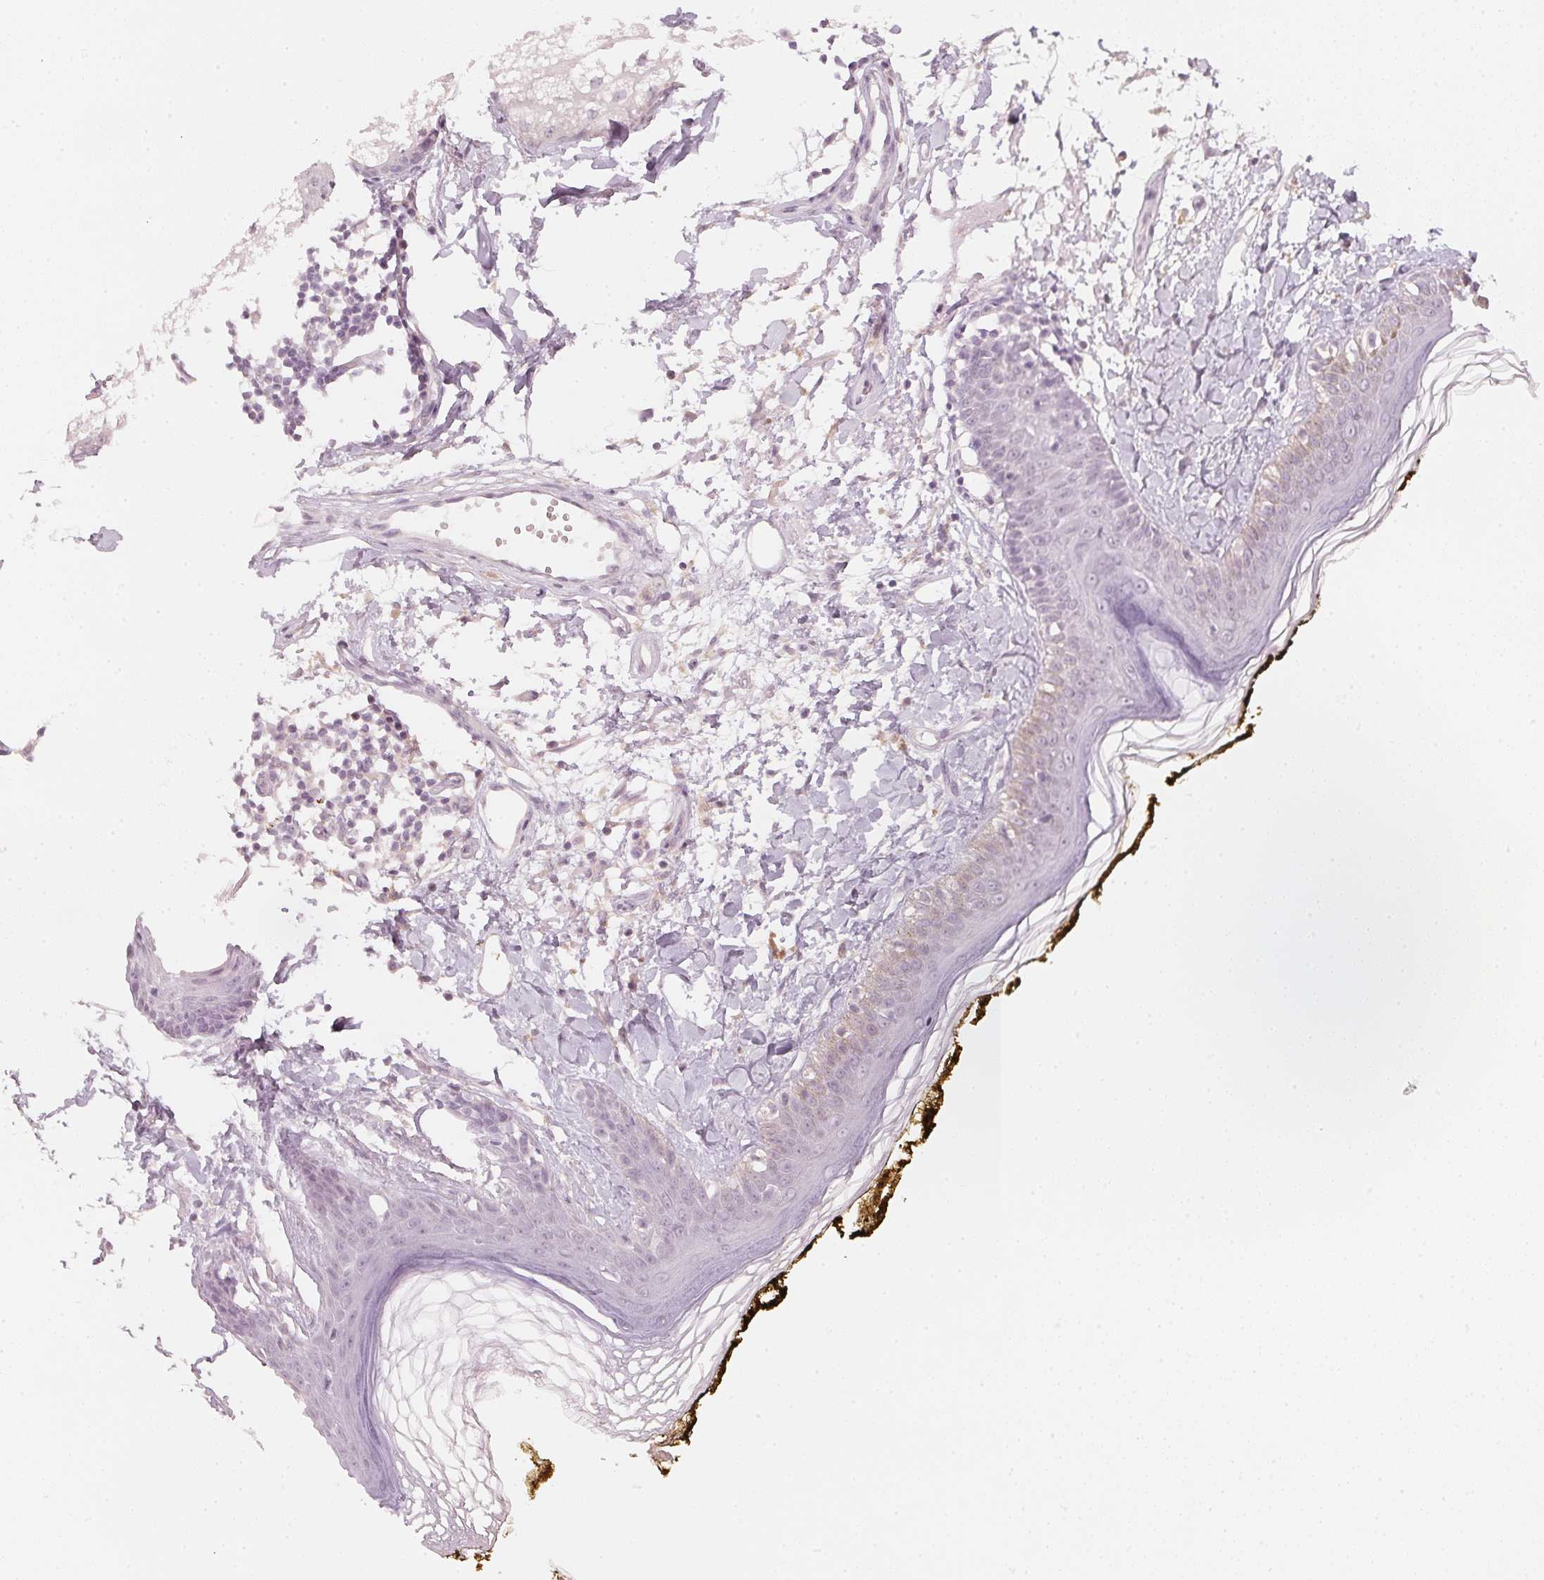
{"staining": {"intensity": "weak", "quantity": "<25%", "location": "cytoplasmic/membranous"}, "tissue": "skin", "cell_type": "Fibroblasts", "image_type": "normal", "snomed": [{"axis": "morphology", "description": "Normal tissue, NOS"}, {"axis": "topography", "description": "Skin"}], "caption": "The histopathology image displays no staining of fibroblasts in benign skin.", "gene": "CFAP276", "patient": {"sex": "male", "age": 76}}